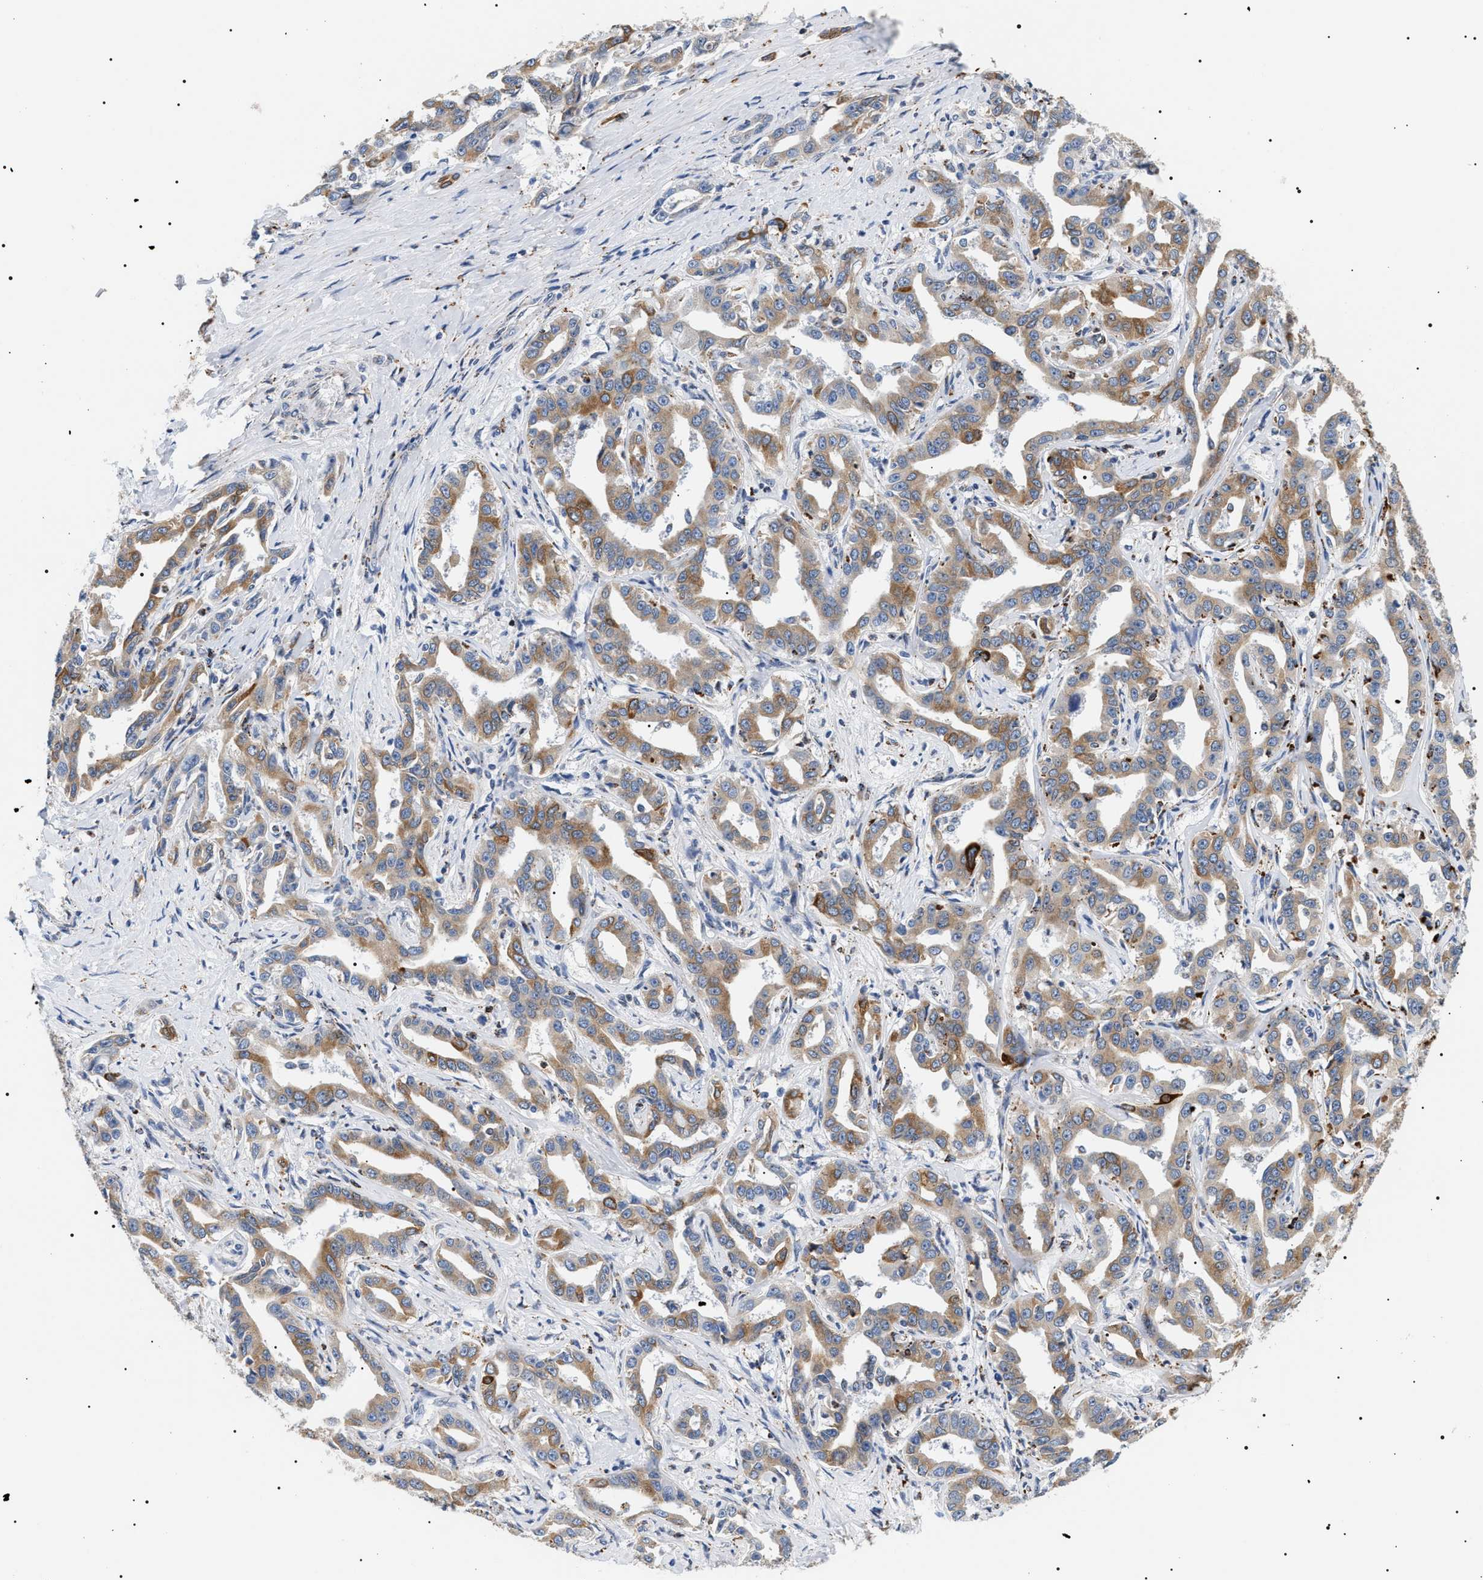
{"staining": {"intensity": "moderate", "quantity": ">75%", "location": "cytoplasmic/membranous"}, "tissue": "liver cancer", "cell_type": "Tumor cells", "image_type": "cancer", "snomed": [{"axis": "morphology", "description": "Cholangiocarcinoma"}, {"axis": "topography", "description": "Liver"}], "caption": "Protein staining of liver cancer (cholangiocarcinoma) tissue demonstrates moderate cytoplasmic/membranous positivity in about >75% of tumor cells.", "gene": "HSD17B11", "patient": {"sex": "male", "age": 59}}